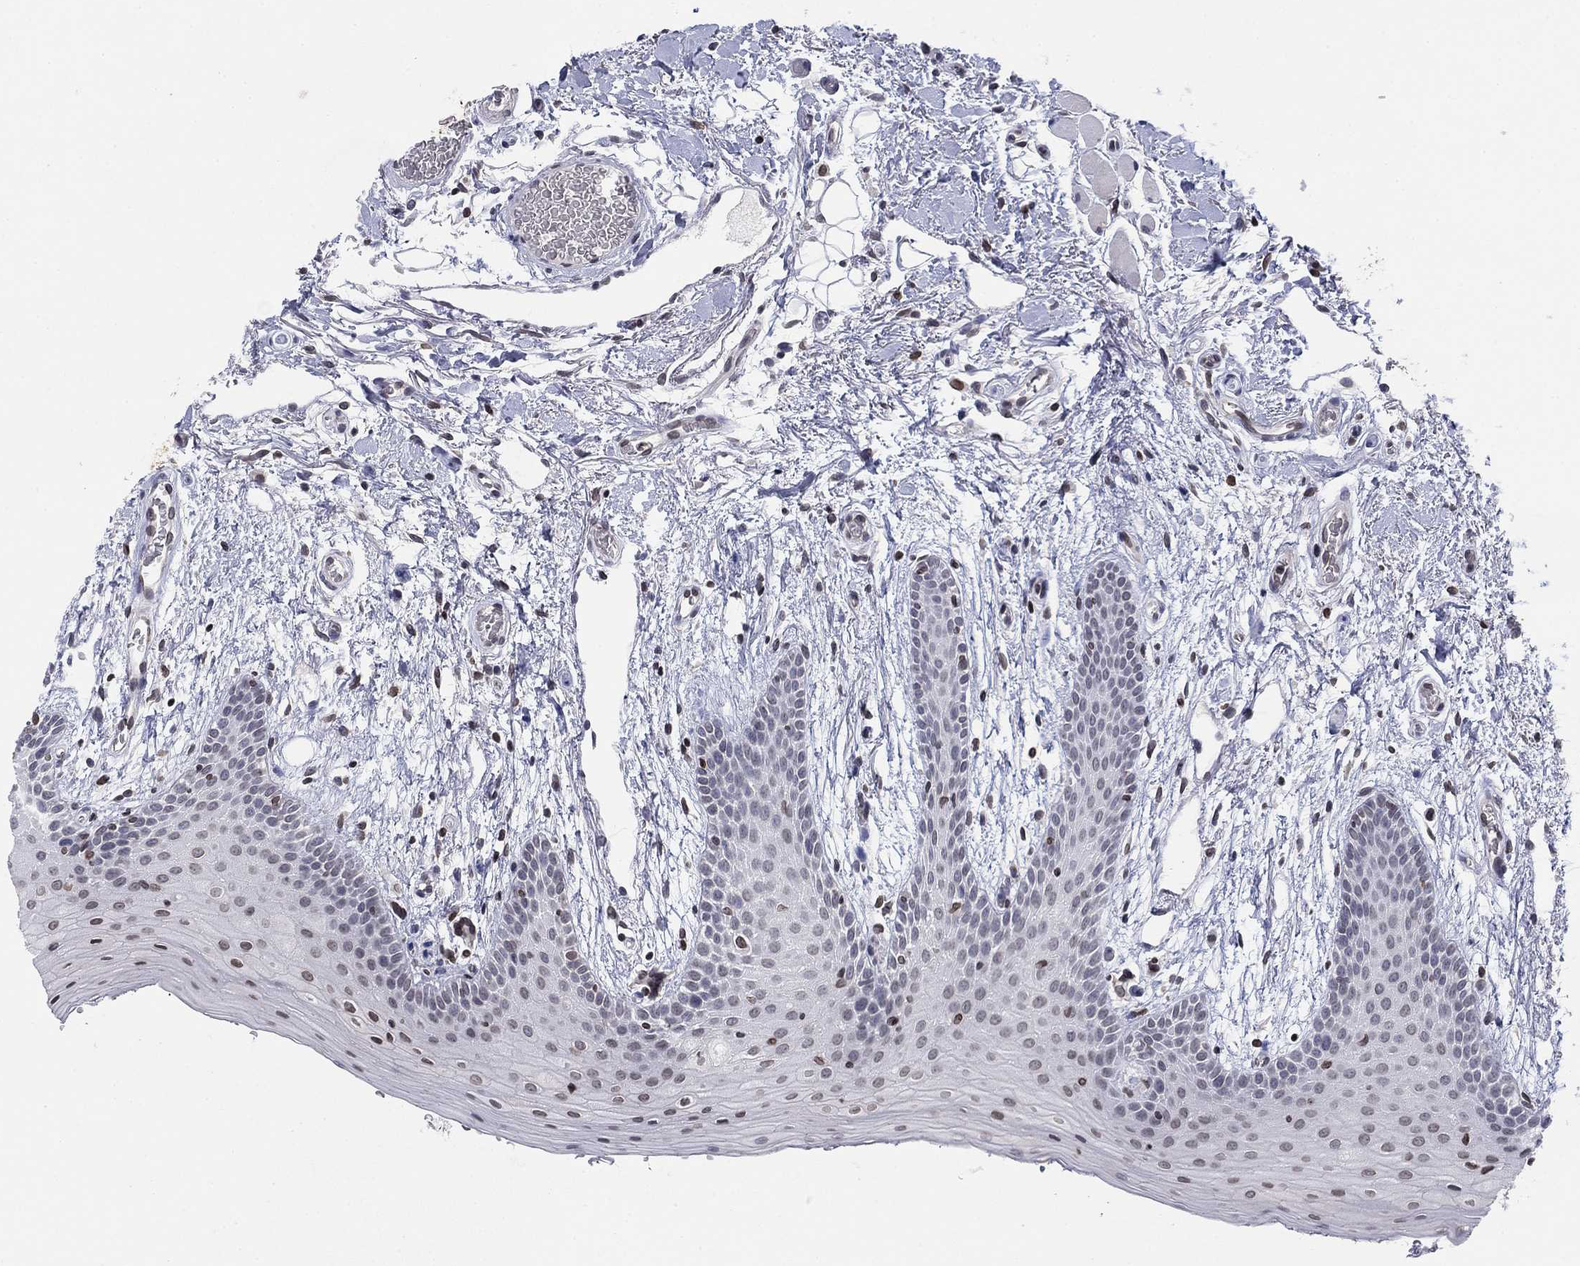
{"staining": {"intensity": "weak", "quantity": "<25%", "location": "cytoplasmic/membranous,nuclear"}, "tissue": "oral mucosa", "cell_type": "Squamous epithelial cells", "image_type": "normal", "snomed": [{"axis": "morphology", "description": "Normal tissue, NOS"}, {"axis": "topography", "description": "Oral tissue"}, {"axis": "topography", "description": "Tounge, NOS"}], "caption": "IHC photomicrograph of unremarkable human oral mucosa stained for a protein (brown), which shows no positivity in squamous epithelial cells.", "gene": "TOR1AIP1", "patient": {"sex": "female", "age": 86}}